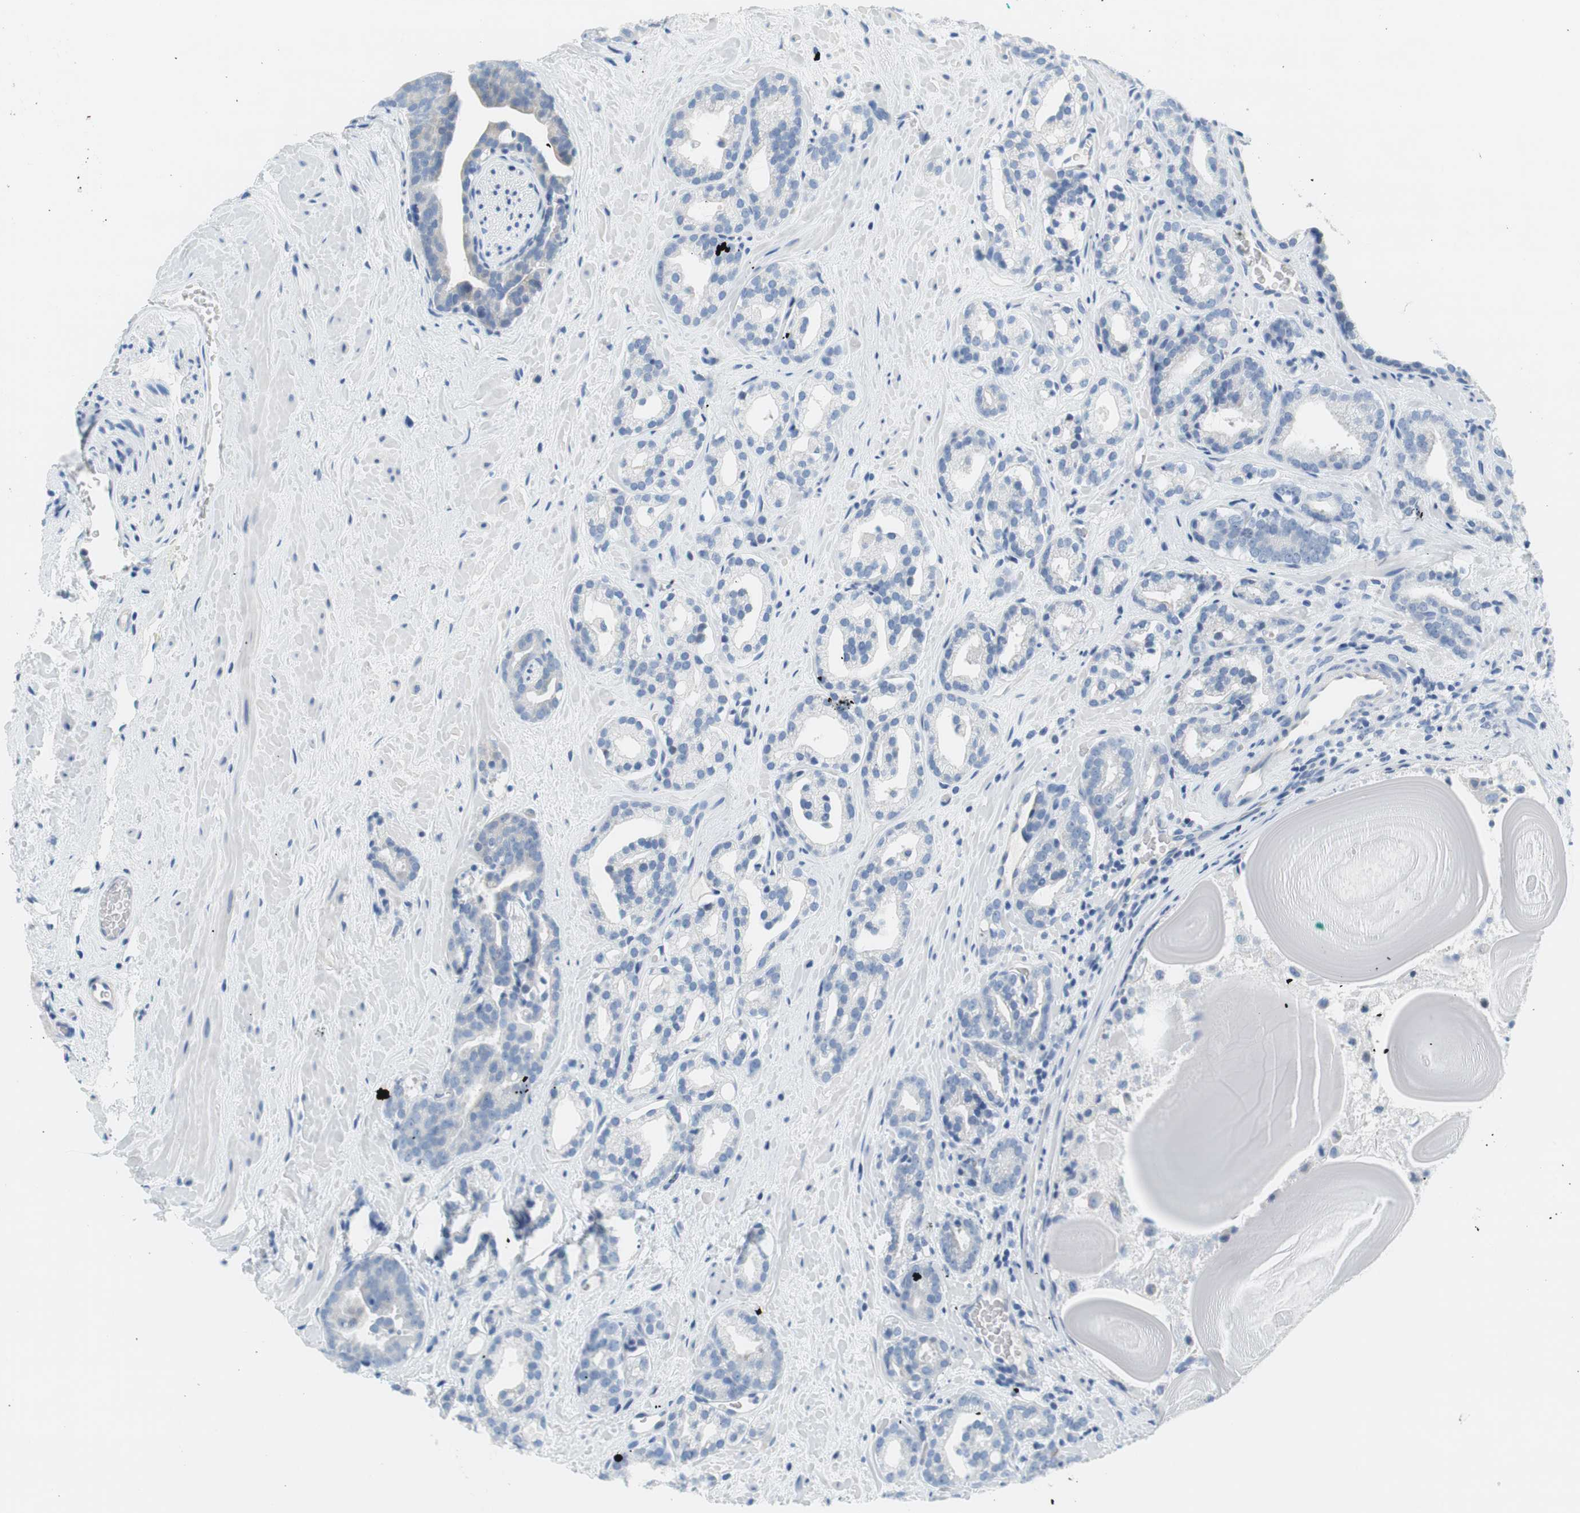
{"staining": {"intensity": "negative", "quantity": "none", "location": "none"}, "tissue": "prostate cancer", "cell_type": "Tumor cells", "image_type": "cancer", "snomed": [{"axis": "morphology", "description": "Adenocarcinoma, Low grade"}, {"axis": "topography", "description": "Prostate"}], "caption": "IHC photomicrograph of human prostate cancer (adenocarcinoma (low-grade)) stained for a protein (brown), which displays no staining in tumor cells. (DAB immunohistochemistry (IHC), high magnification).", "gene": "MYH1", "patient": {"sex": "male", "age": 63}}